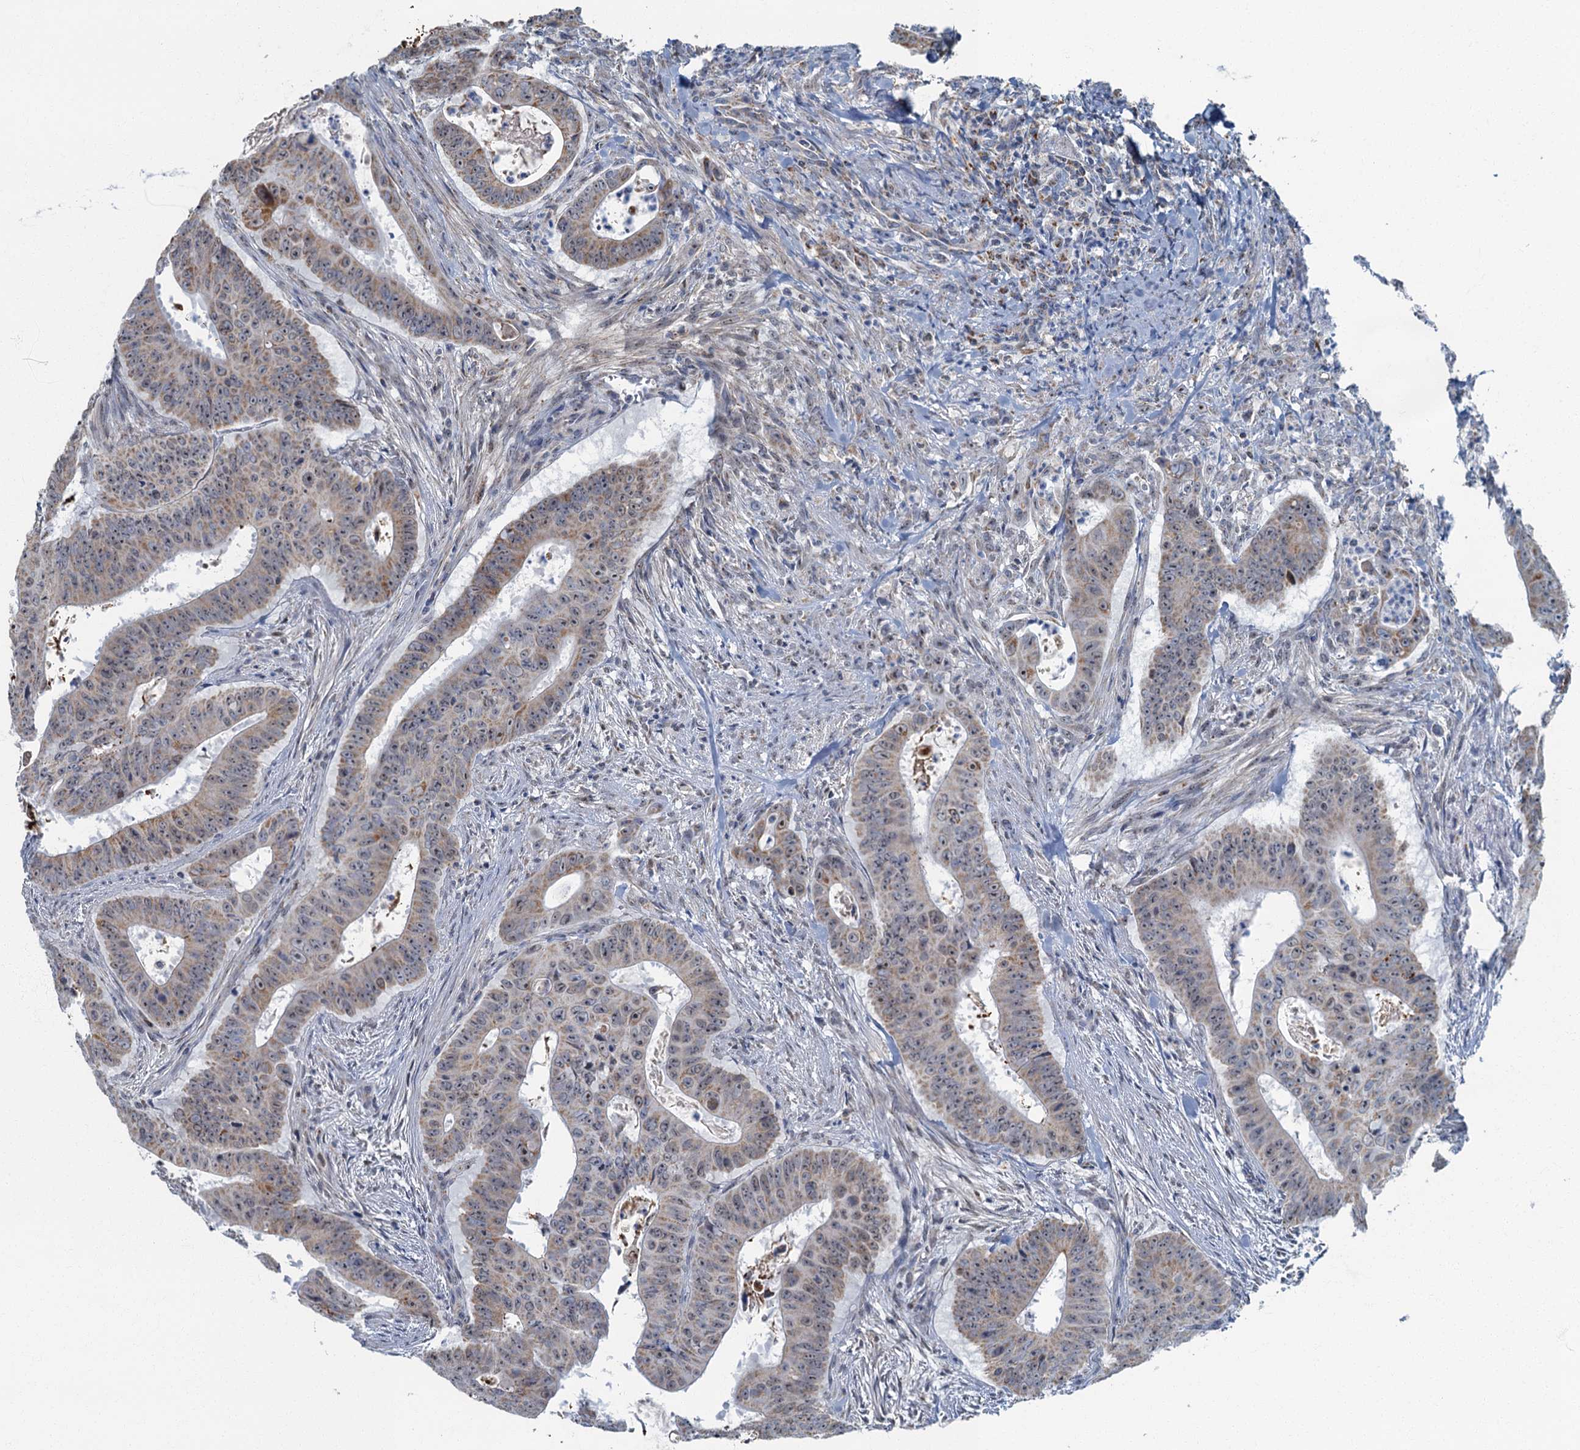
{"staining": {"intensity": "weak", "quantity": "25%-75%", "location": "cytoplasmic/membranous,nuclear"}, "tissue": "colorectal cancer", "cell_type": "Tumor cells", "image_type": "cancer", "snomed": [{"axis": "morphology", "description": "Adenocarcinoma, NOS"}, {"axis": "topography", "description": "Rectum"}], "caption": "Tumor cells demonstrate weak cytoplasmic/membranous and nuclear positivity in about 25%-75% of cells in colorectal cancer (adenocarcinoma). (DAB = brown stain, brightfield microscopy at high magnification).", "gene": "RAD9B", "patient": {"sex": "female", "age": 75}}